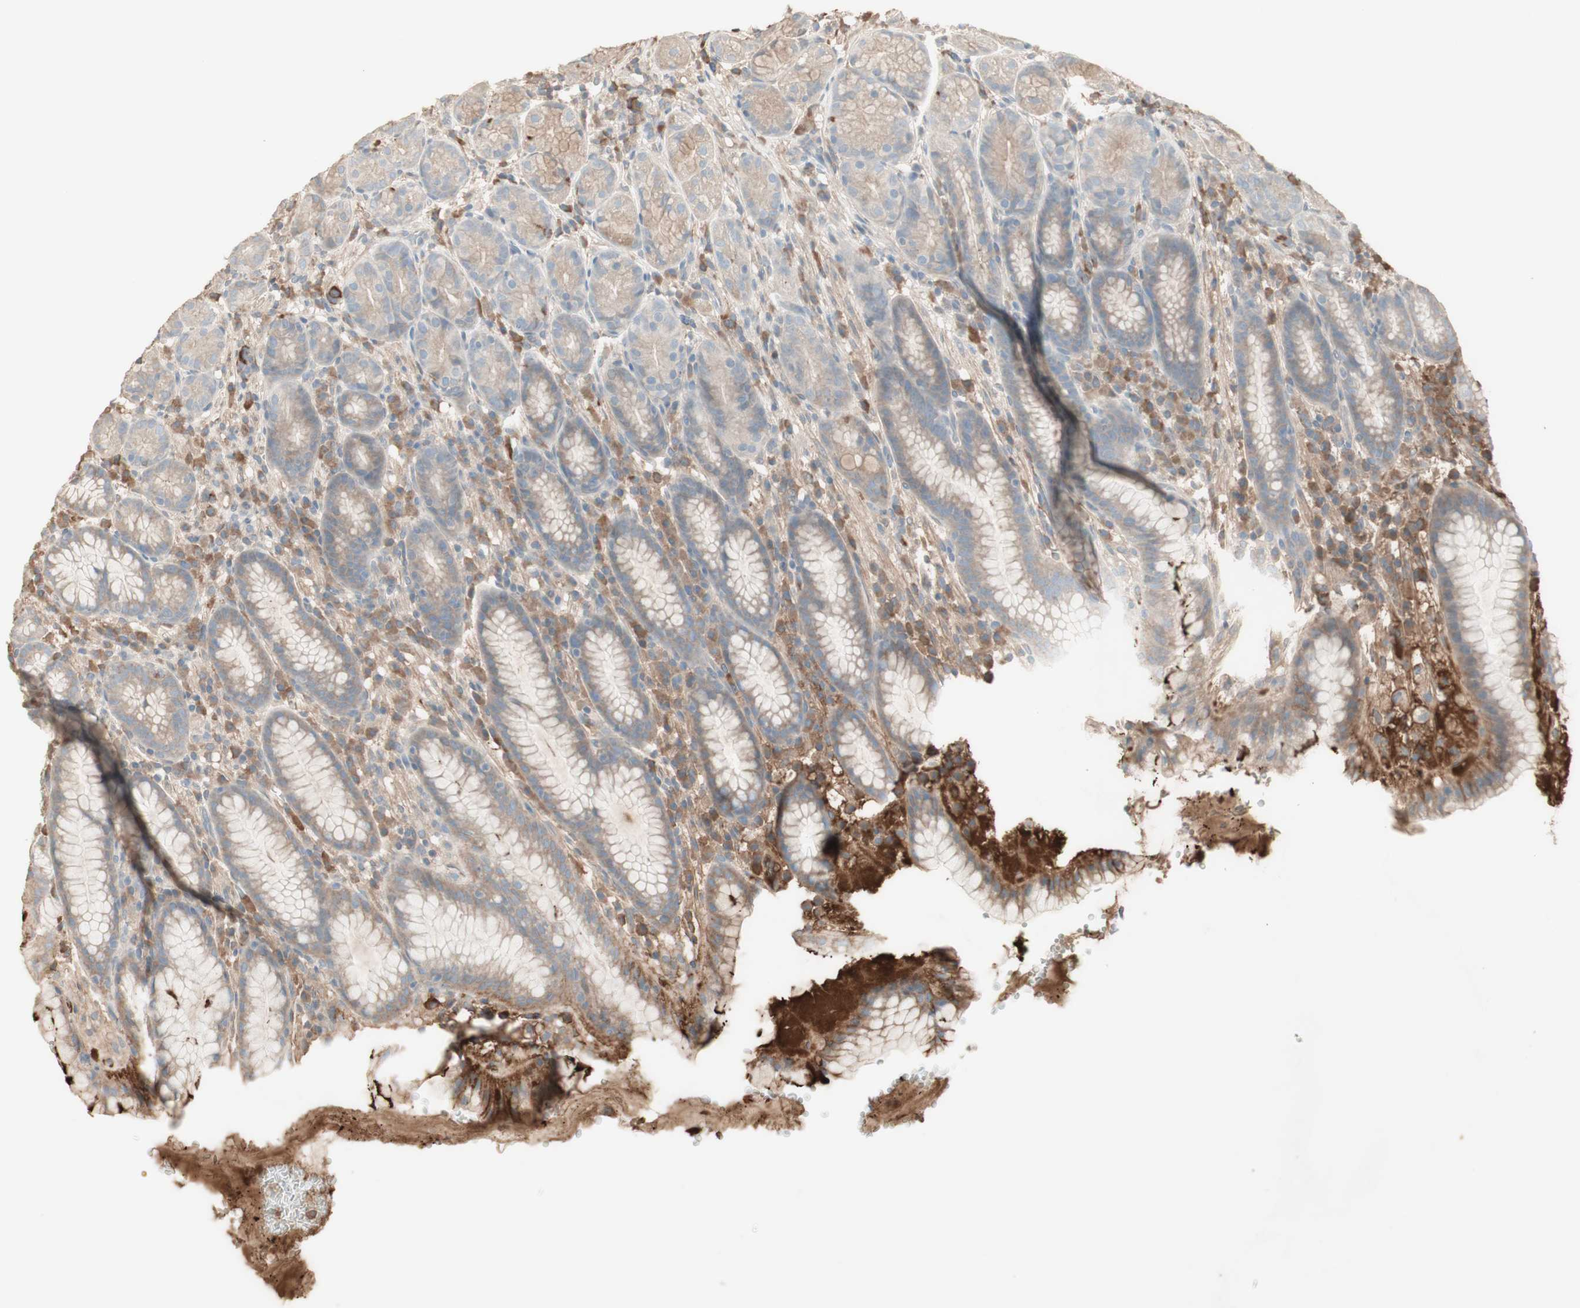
{"staining": {"intensity": "weak", "quantity": ">75%", "location": "cytoplasmic/membranous"}, "tissue": "stomach", "cell_type": "Glandular cells", "image_type": "normal", "snomed": [{"axis": "morphology", "description": "Normal tissue, NOS"}, {"axis": "topography", "description": "Stomach, lower"}], "caption": "The immunohistochemical stain highlights weak cytoplasmic/membranous expression in glandular cells of unremarkable stomach.", "gene": "IFNG", "patient": {"sex": "male", "age": 52}}